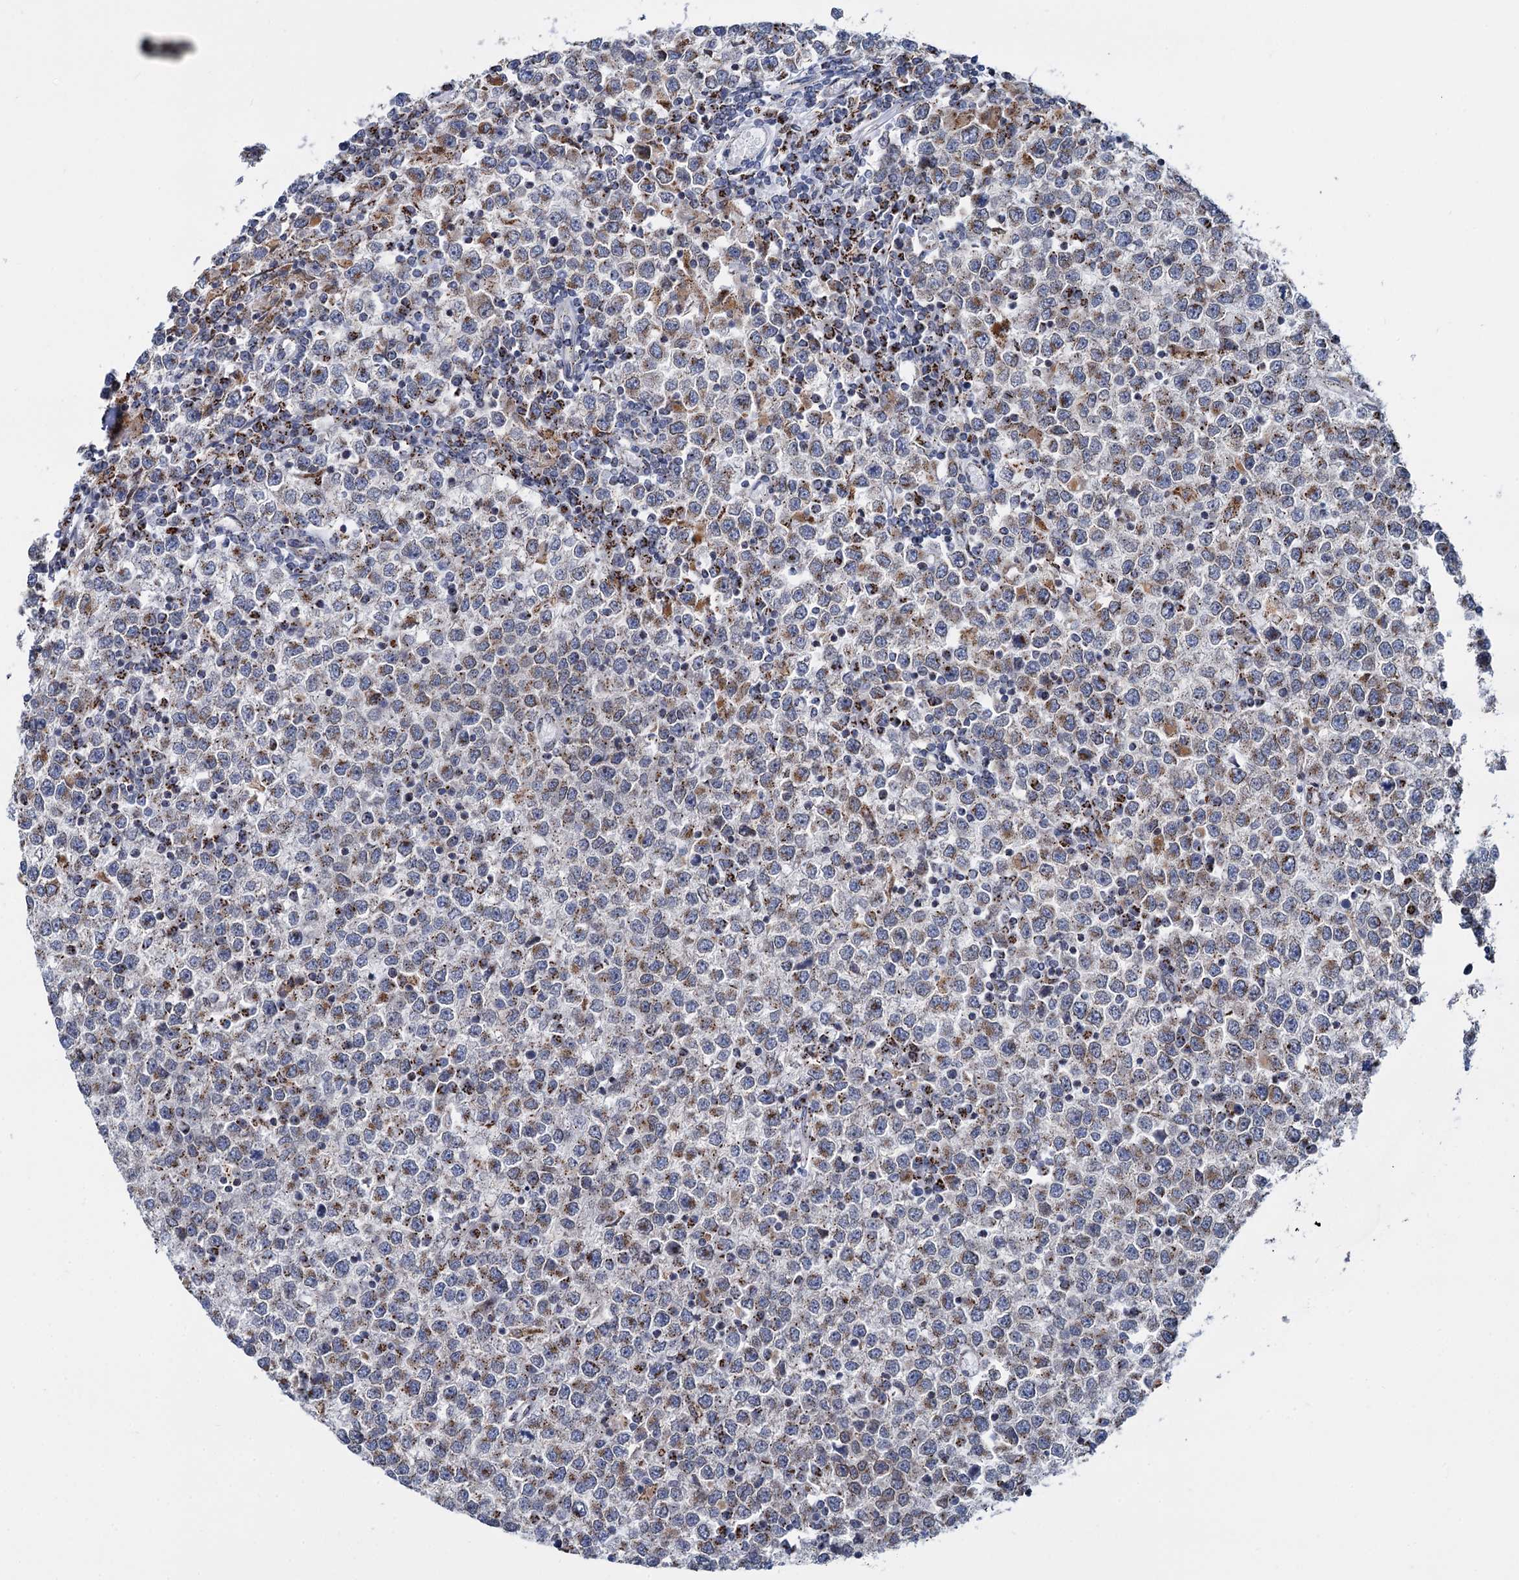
{"staining": {"intensity": "moderate", "quantity": "<25%", "location": "cytoplasmic/membranous"}, "tissue": "testis cancer", "cell_type": "Tumor cells", "image_type": "cancer", "snomed": [{"axis": "morphology", "description": "Seminoma, NOS"}, {"axis": "topography", "description": "Testis"}], "caption": "Testis cancer (seminoma) was stained to show a protein in brown. There is low levels of moderate cytoplasmic/membranous expression in approximately <25% of tumor cells.", "gene": "SUPT20H", "patient": {"sex": "male", "age": 65}}